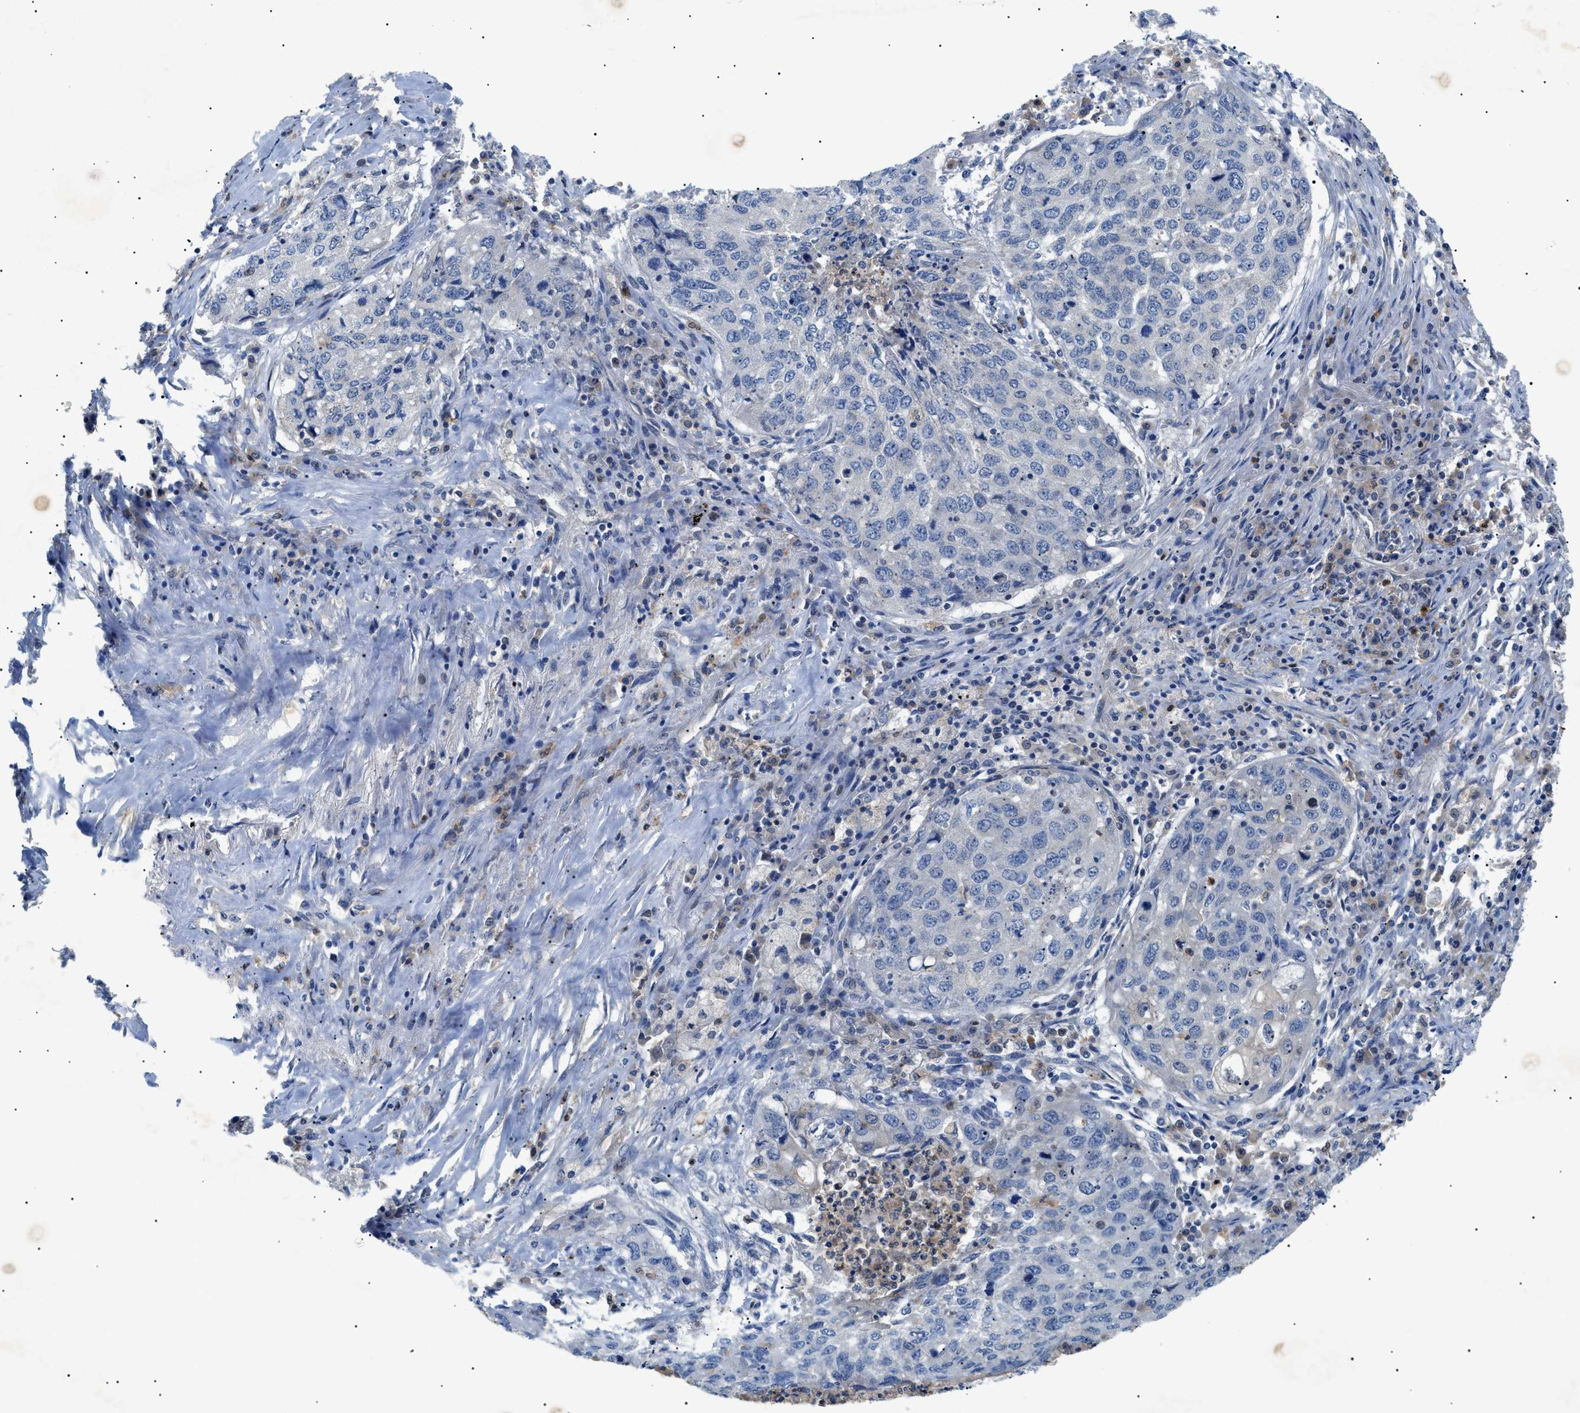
{"staining": {"intensity": "negative", "quantity": "none", "location": "none"}, "tissue": "lung cancer", "cell_type": "Tumor cells", "image_type": "cancer", "snomed": [{"axis": "morphology", "description": "Squamous cell carcinoma, NOS"}, {"axis": "topography", "description": "Lung"}], "caption": "Protein analysis of squamous cell carcinoma (lung) displays no significant staining in tumor cells.", "gene": "RIPK1", "patient": {"sex": "female", "age": 63}}